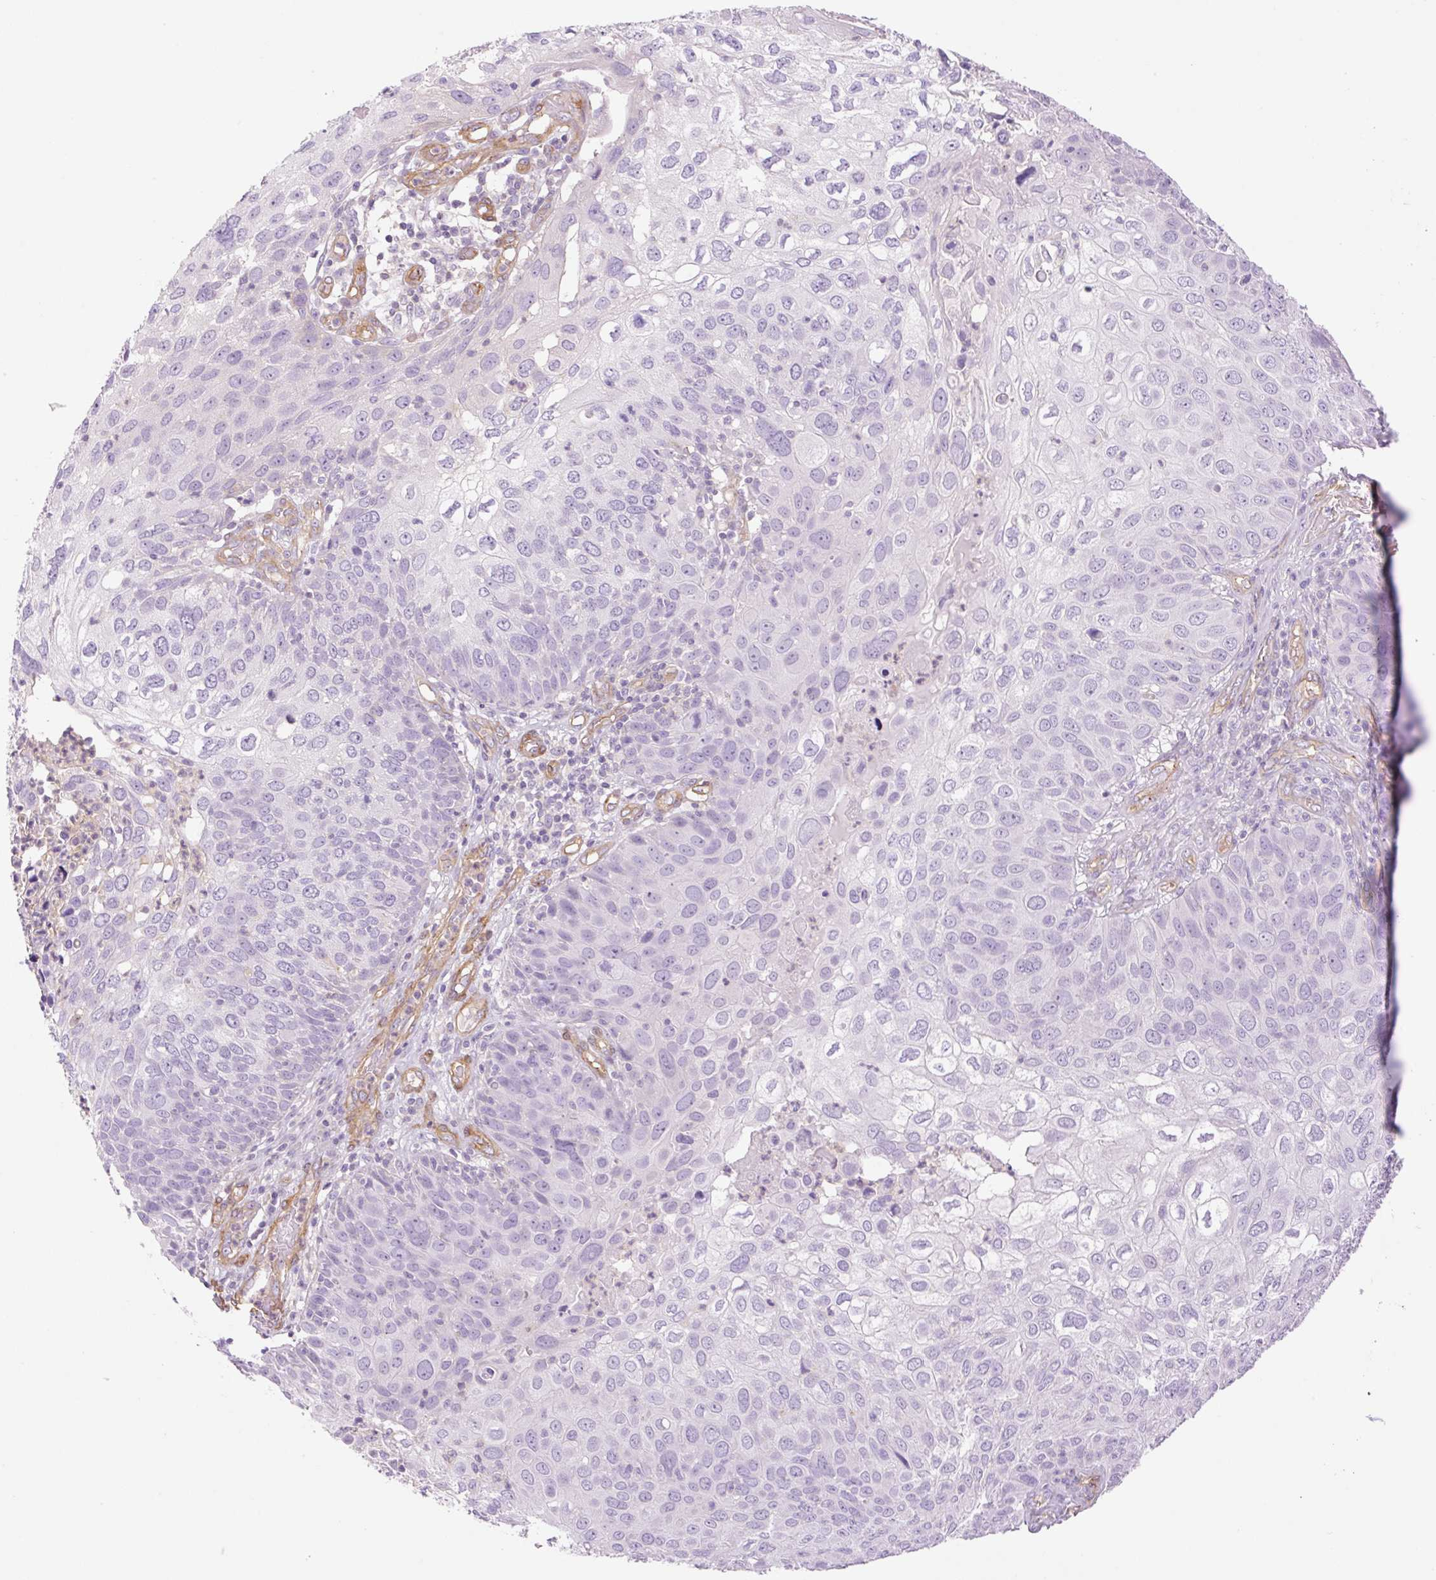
{"staining": {"intensity": "negative", "quantity": "none", "location": "none"}, "tissue": "skin cancer", "cell_type": "Tumor cells", "image_type": "cancer", "snomed": [{"axis": "morphology", "description": "Squamous cell carcinoma, NOS"}, {"axis": "topography", "description": "Skin"}], "caption": "Skin cancer (squamous cell carcinoma) was stained to show a protein in brown. There is no significant staining in tumor cells. (Stains: DAB (3,3'-diaminobenzidine) immunohistochemistry (IHC) with hematoxylin counter stain, Microscopy: brightfield microscopy at high magnification).", "gene": "EHD3", "patient": {"sex": "male", "age": 87}}